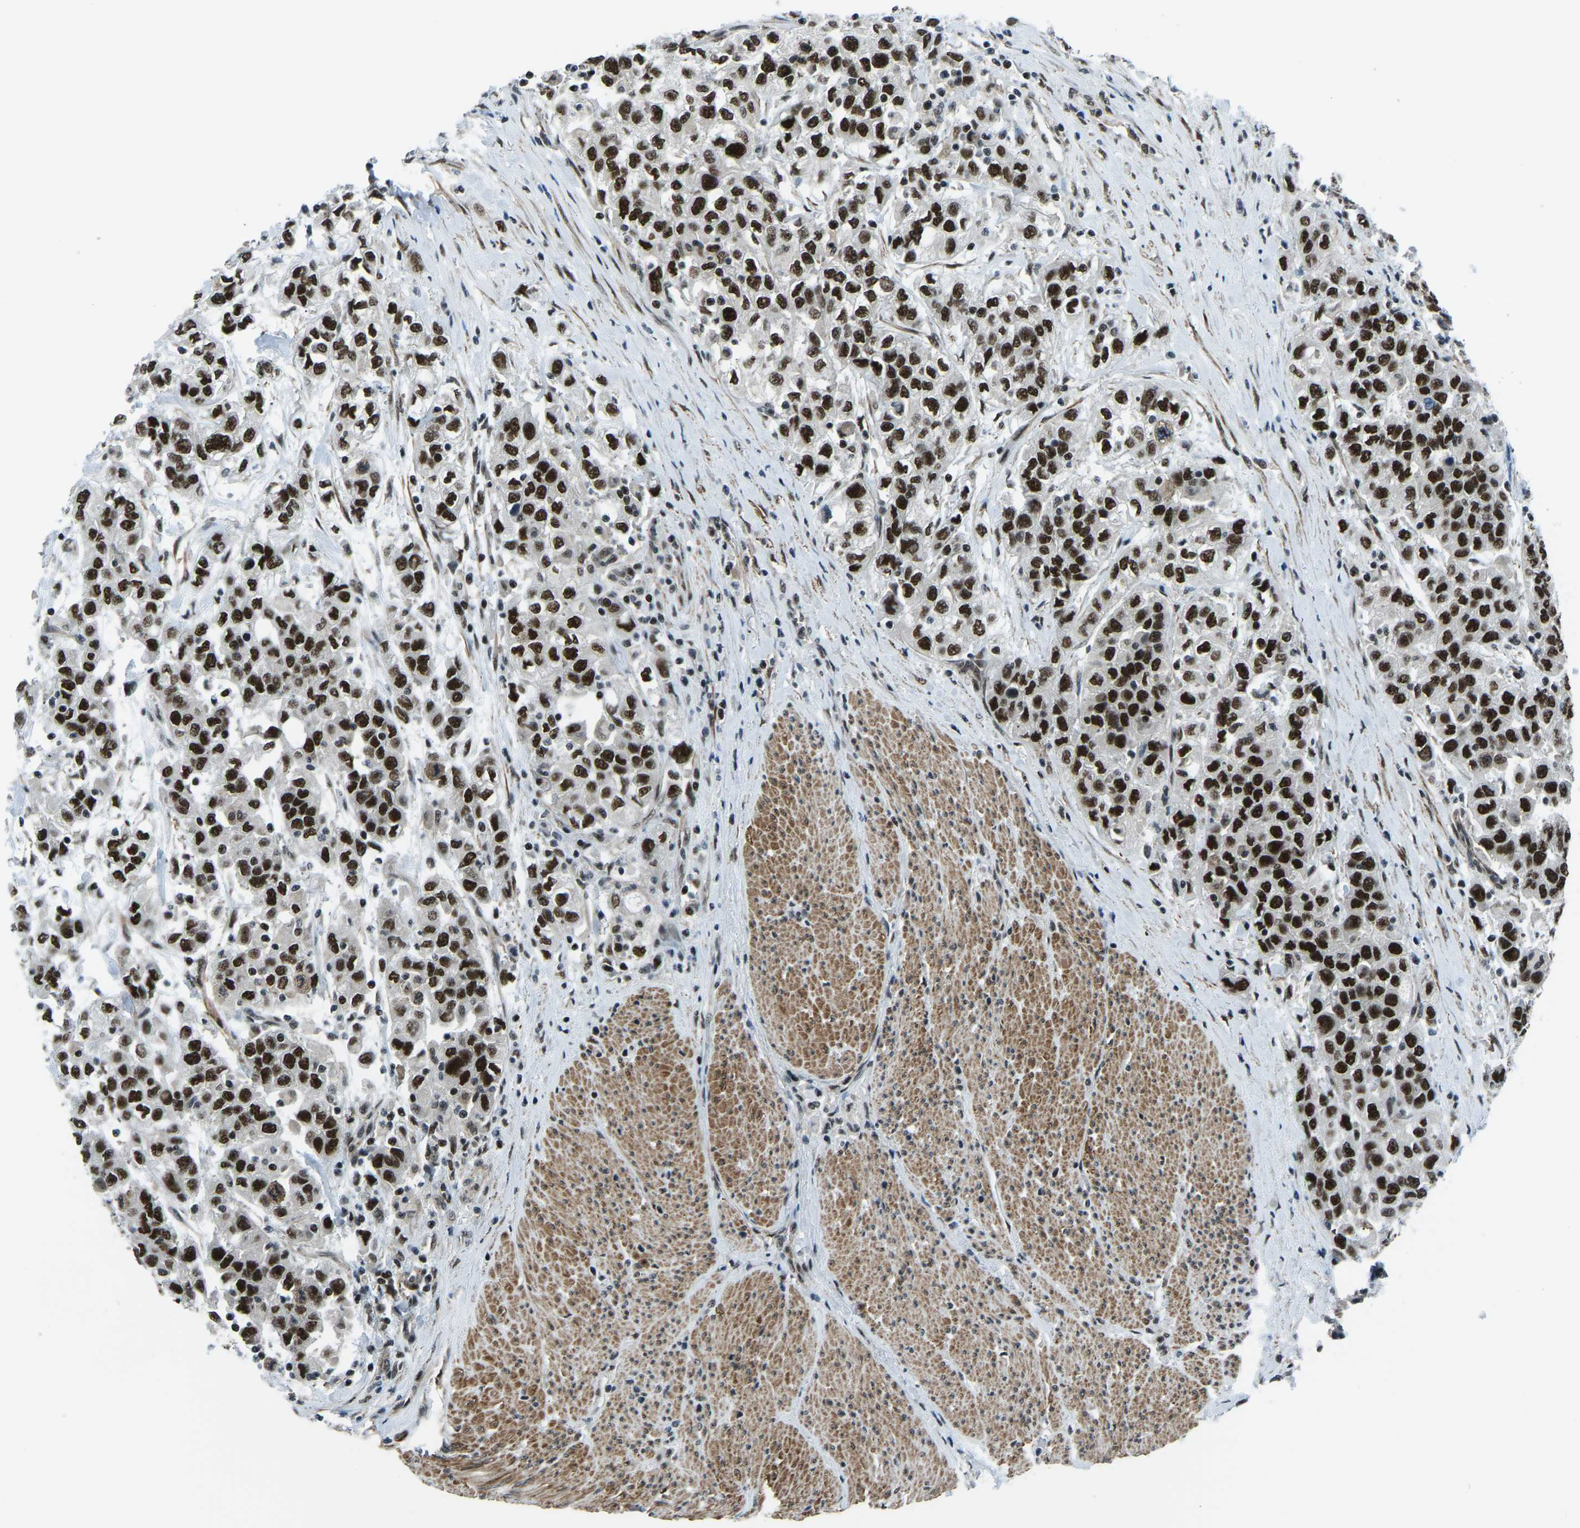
{"staining": {"intensity": "strong", "quantity": ">75%", "location": "nuclear"}, "tissue": "urothelial cancer", "cell_type": "Tumor cells", "image_type": "cancer", "snomed": [{"axis": "morphology", "description": "Urothelial carcinoma, High grade"}, {"axis": "topography", "description": "Urinary bladder"}], "caption": "Immunohistochemical staining of human urothelial cancer exhibits strong nuclear protein positivity in about >75% of tumor cells.", "gene": "PRCC", "patient": {"sex": "female", "age": 80}}